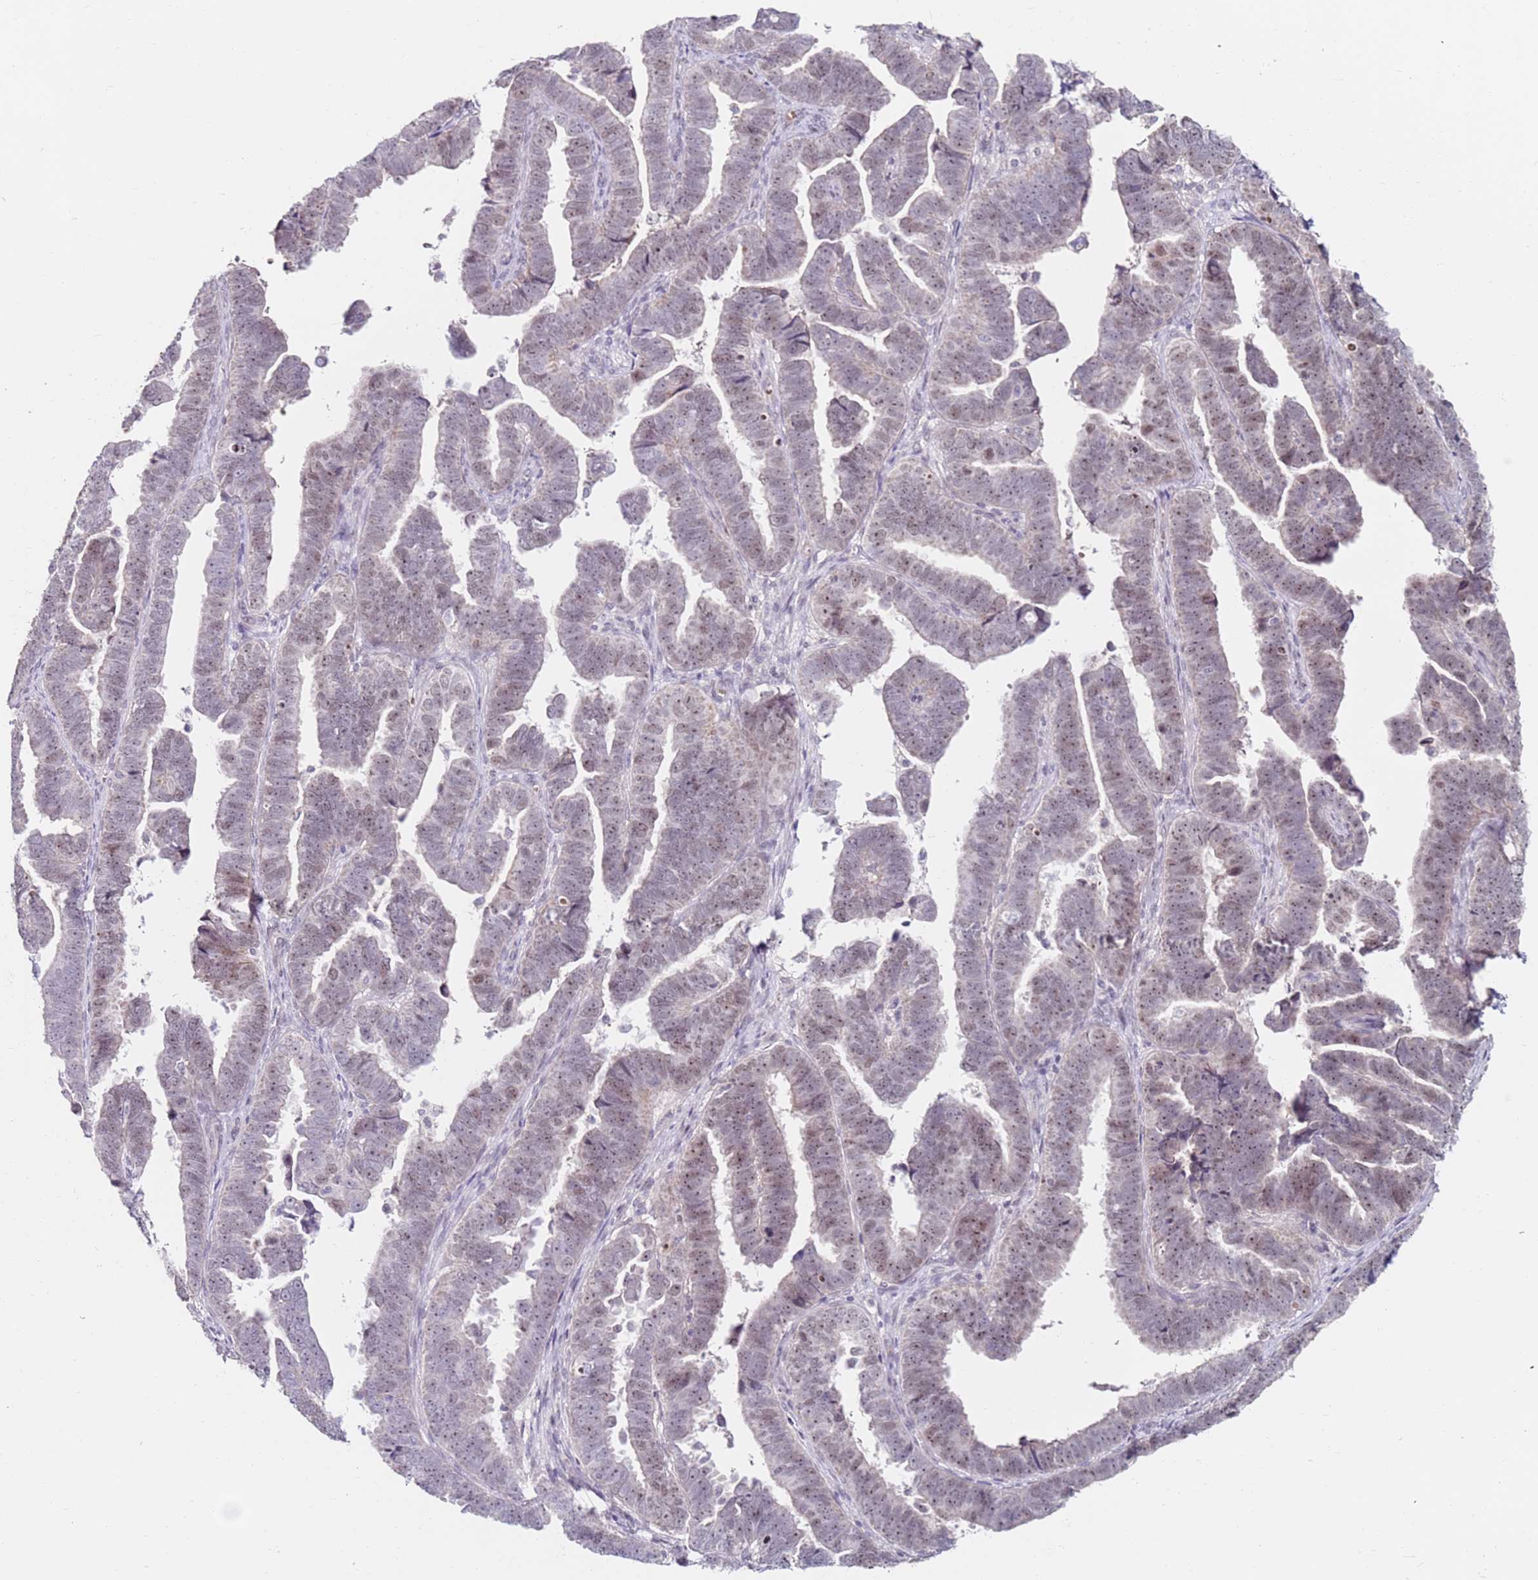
{"staining": {"intensity": "weak", "quantity": "25%-75%", "location": "nuclear"}, "tissue": "endometrial cancer", "cell_type": "Tumor cells", "image_type": "cancer", "snomed": [{"axis": "morphology", "description": "Adenocarcinoma, NOS"}, {"axis": "topography", "description": "Endometrium"}], "caption": "Endometrial adenocarcinoma stained with IHC exhibits weak nuclear staining in approximately 25%-75% of tumor cells. (DAB IHC, brown staining for protein, blue staining for nuclei).", "gene": "RARS2", "patient": {"sex": "female", "age": 75}}